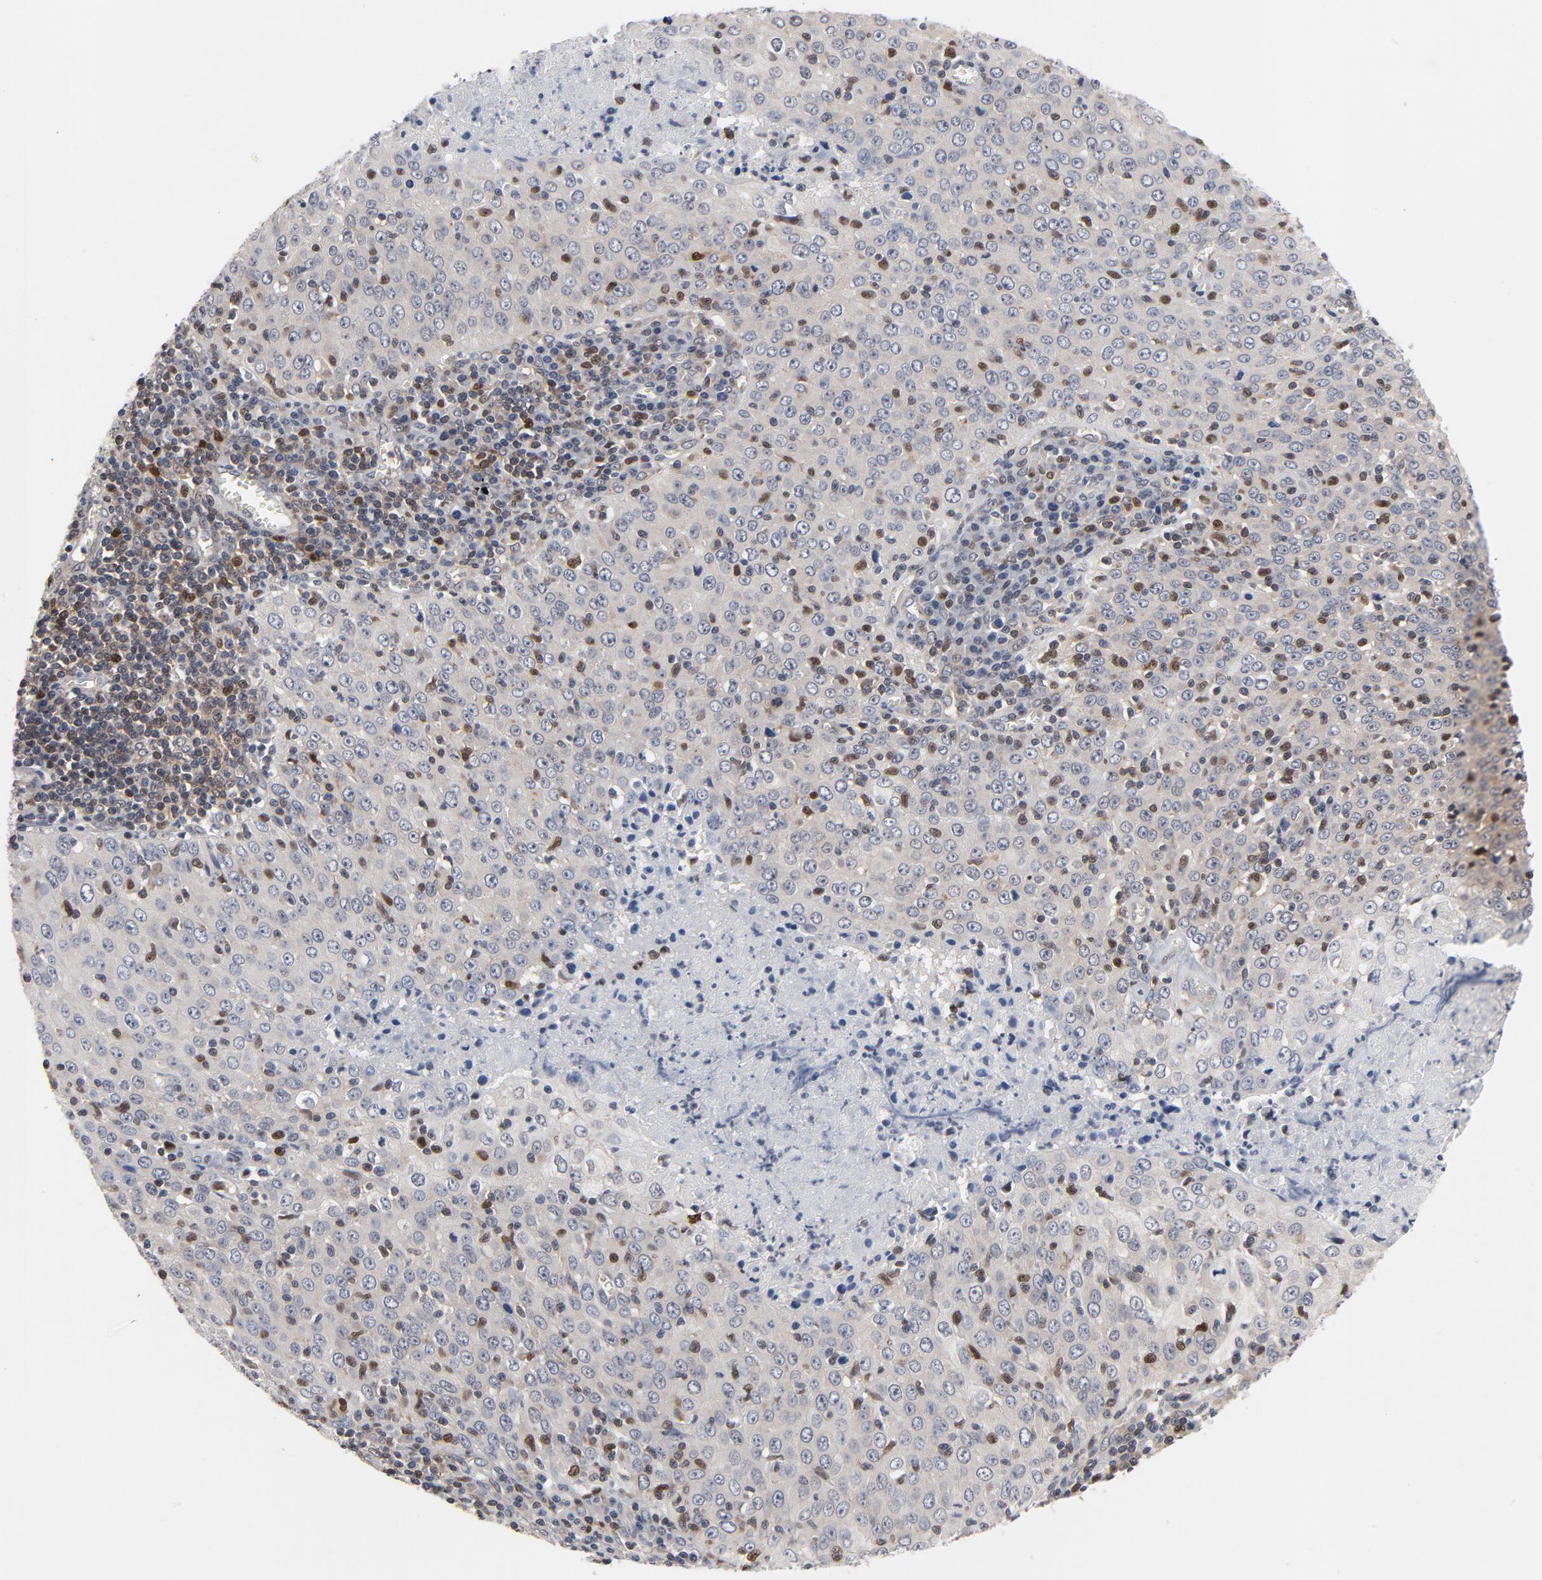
{"staining": {"intensity": "negative", "quantity": "none", "location": "none"}, "tissue": "cervical cancer", "cell_type": "Tumor cells", "image_type": "cancer", "snomed": [{"axis": "morphology", "description": "Squamous cell carcinoma, NOS"}, {"axis": "topography", "description": "Cervix"}], "caption": "Micrograph shows no protein expression in tumor cells of cervical cancer (squamous cell carcinoma) tissue.", "gene": "NFKB1", "patient": {"sex": "female", "age": 27}}